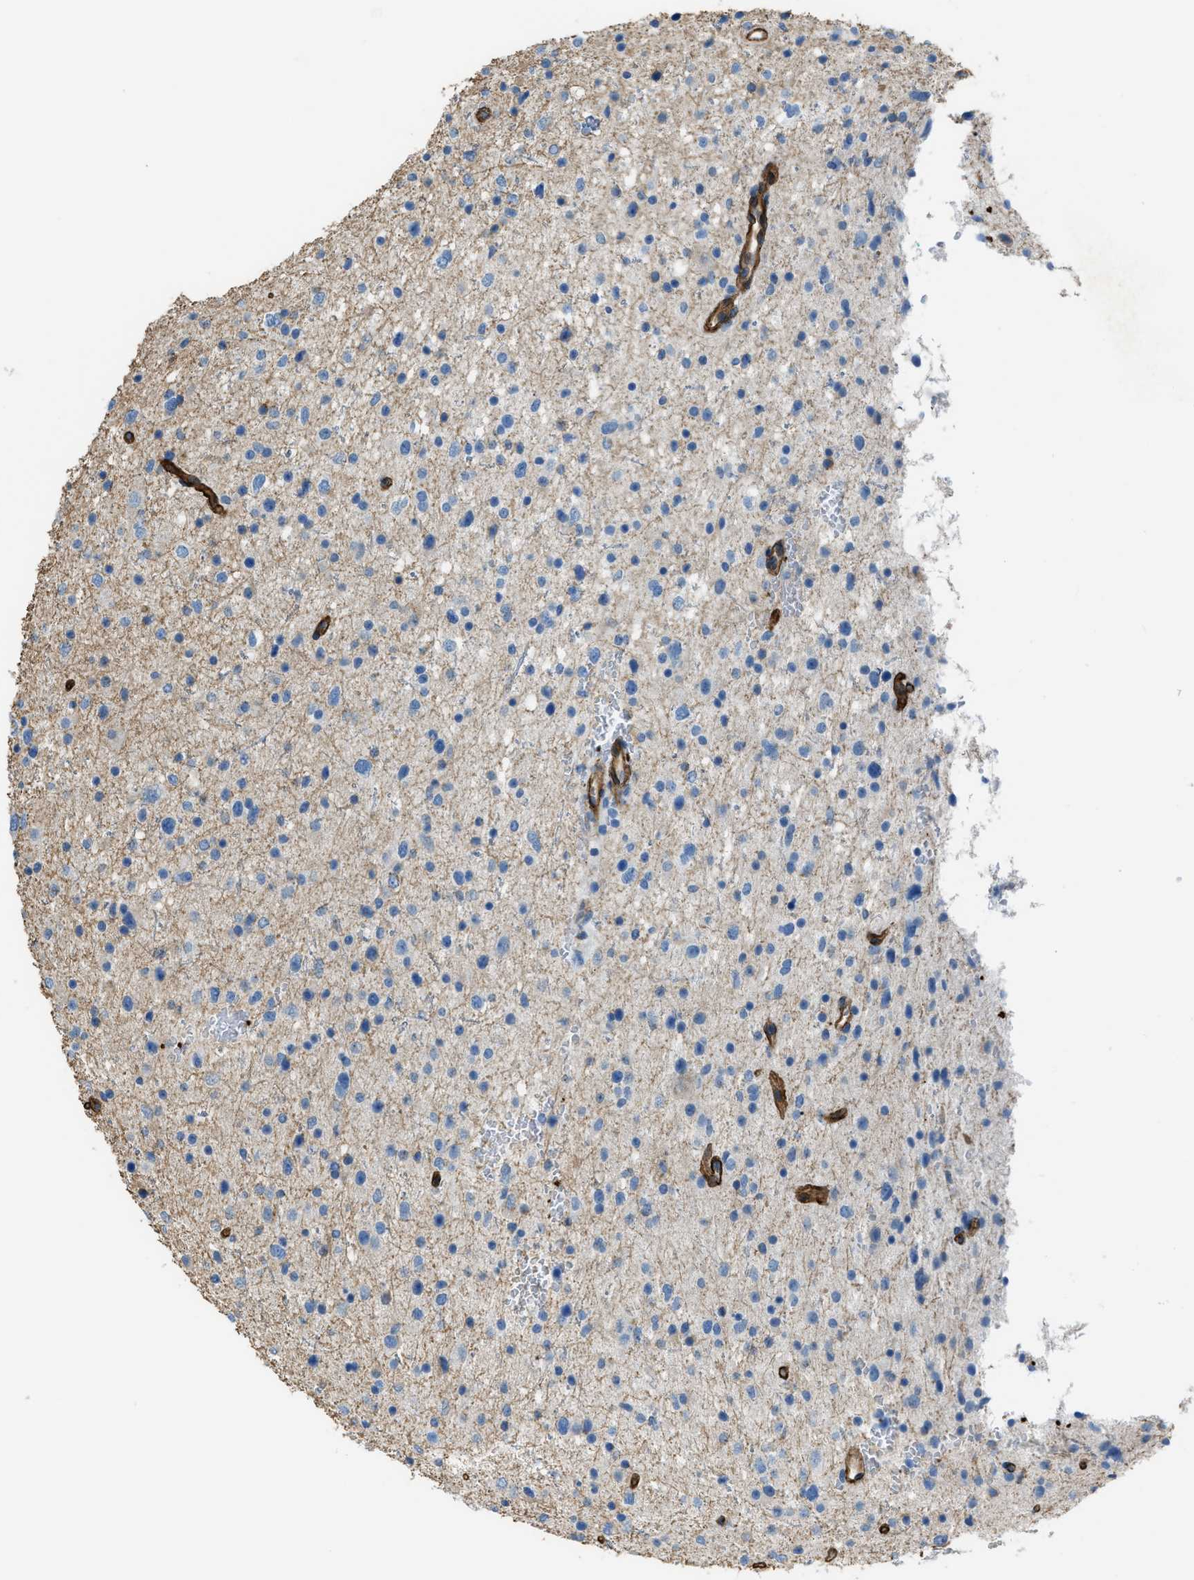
{"staining": {"intensity": "negative", "quantity": "none", "location": "none"}, "tissue": "glioma", "cell_type": "Tumor cells", "image_type": "cancer", "snomed": [{"axis": "morphology", "description": "Glioma, malignant, Low grade"}, {"axis": "topography", "description": "Brain"}], "caption": "Tumor cells are negative for brown protein staining in malignant glioma (low-grade). (DAB (3,3'-diaminobenzidine) IHC with hematoxylin counter stain).", "gene": "SLC22A15", "patient": {"sex": "female", "age": 37}}